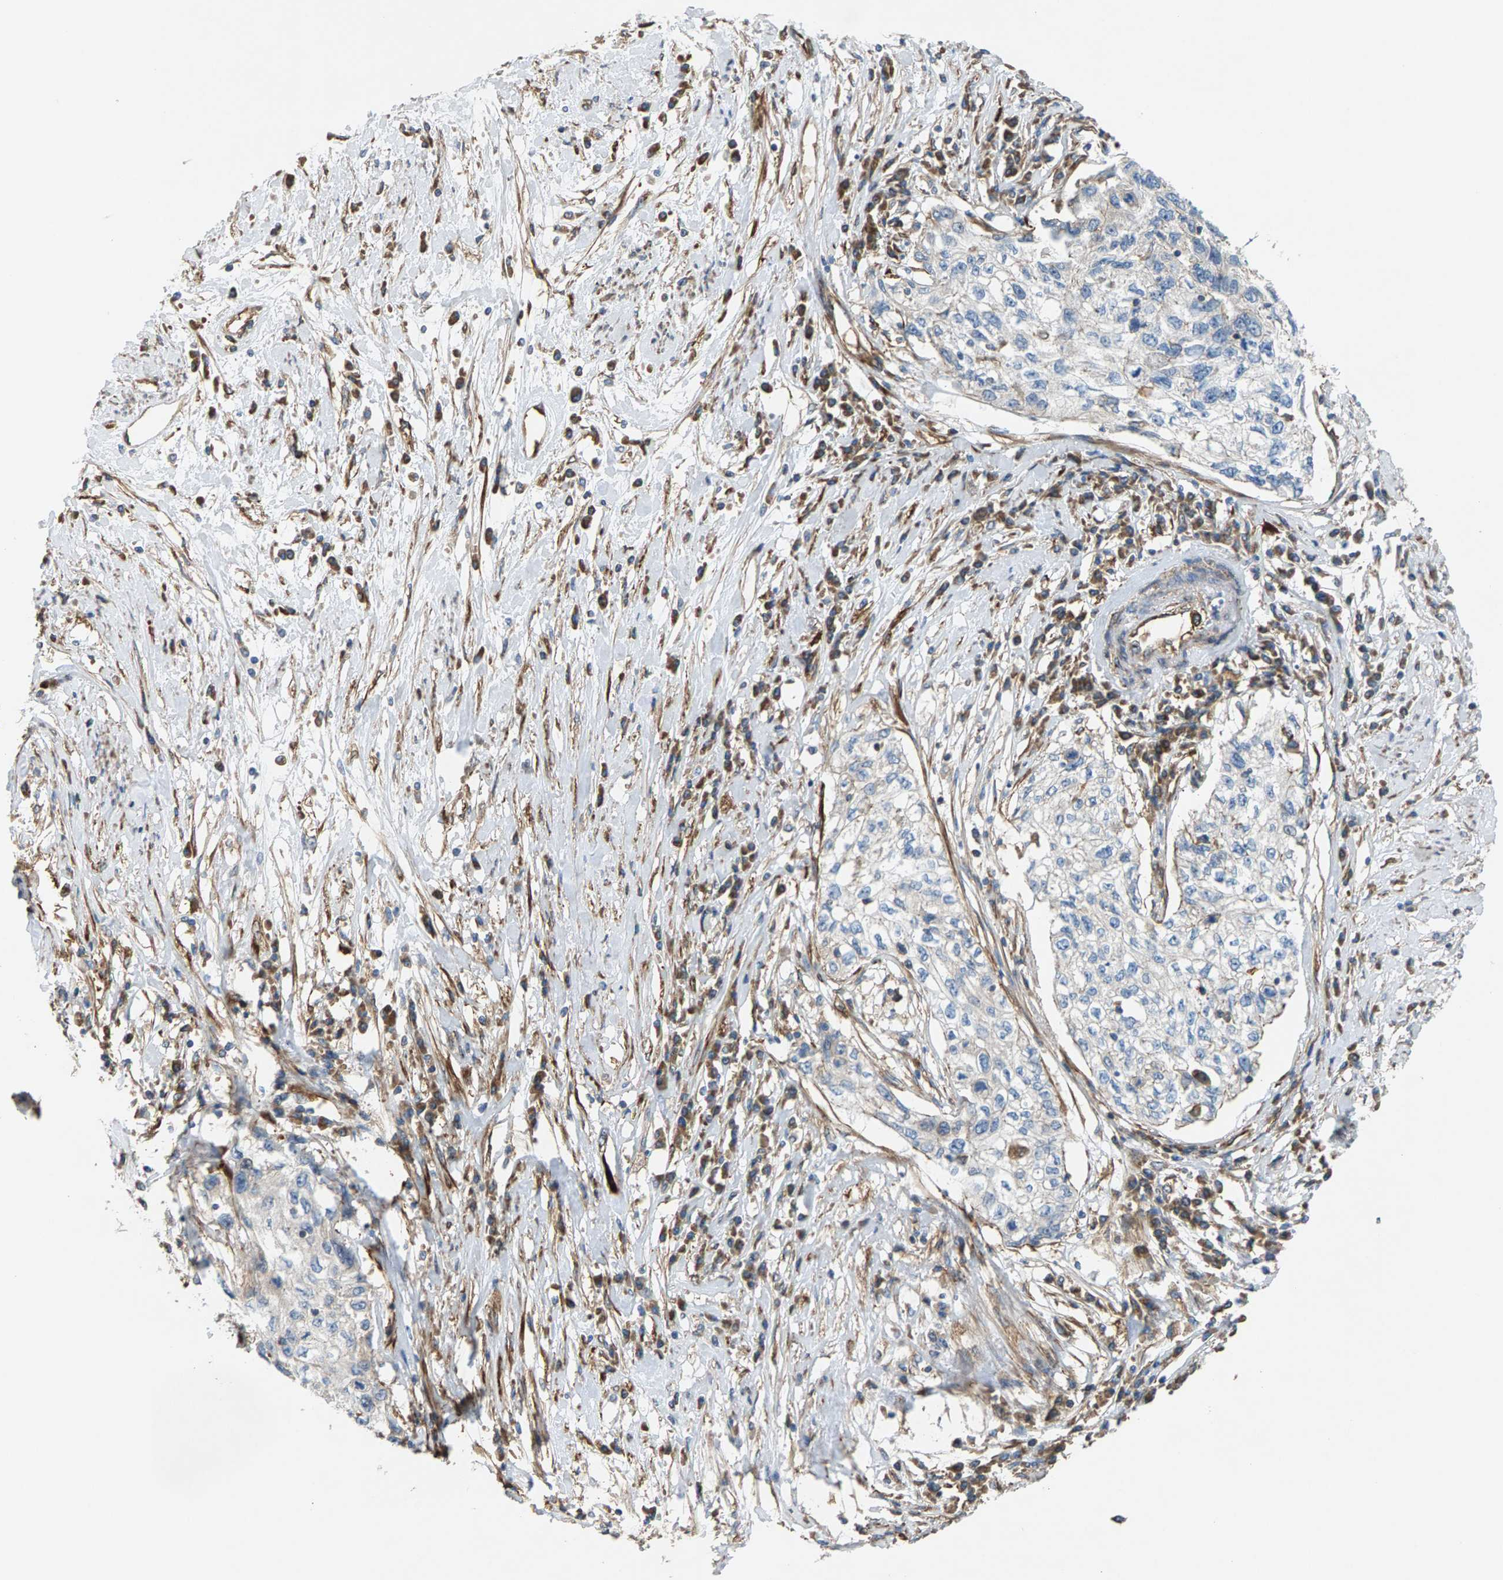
{"staining": {"intensity": "negative", "quantity": "none", "location": "none"}, "tissue": "cervical cancer", "cell_type": "Tumor cells", "image_type": "cancer", "snomed": [{"axis": "morphology", "description": "Squamous cell carcinoma, NOS"}, {"axis": "topography", "description": "Cervix"}], "caption": "Immunohistochemical staining of human squamous cell carcinoma (cervical) reveals no significant staining in tumor cells.", "gene": "PDCL", "patient": {"sex": "female", "age": 57}}